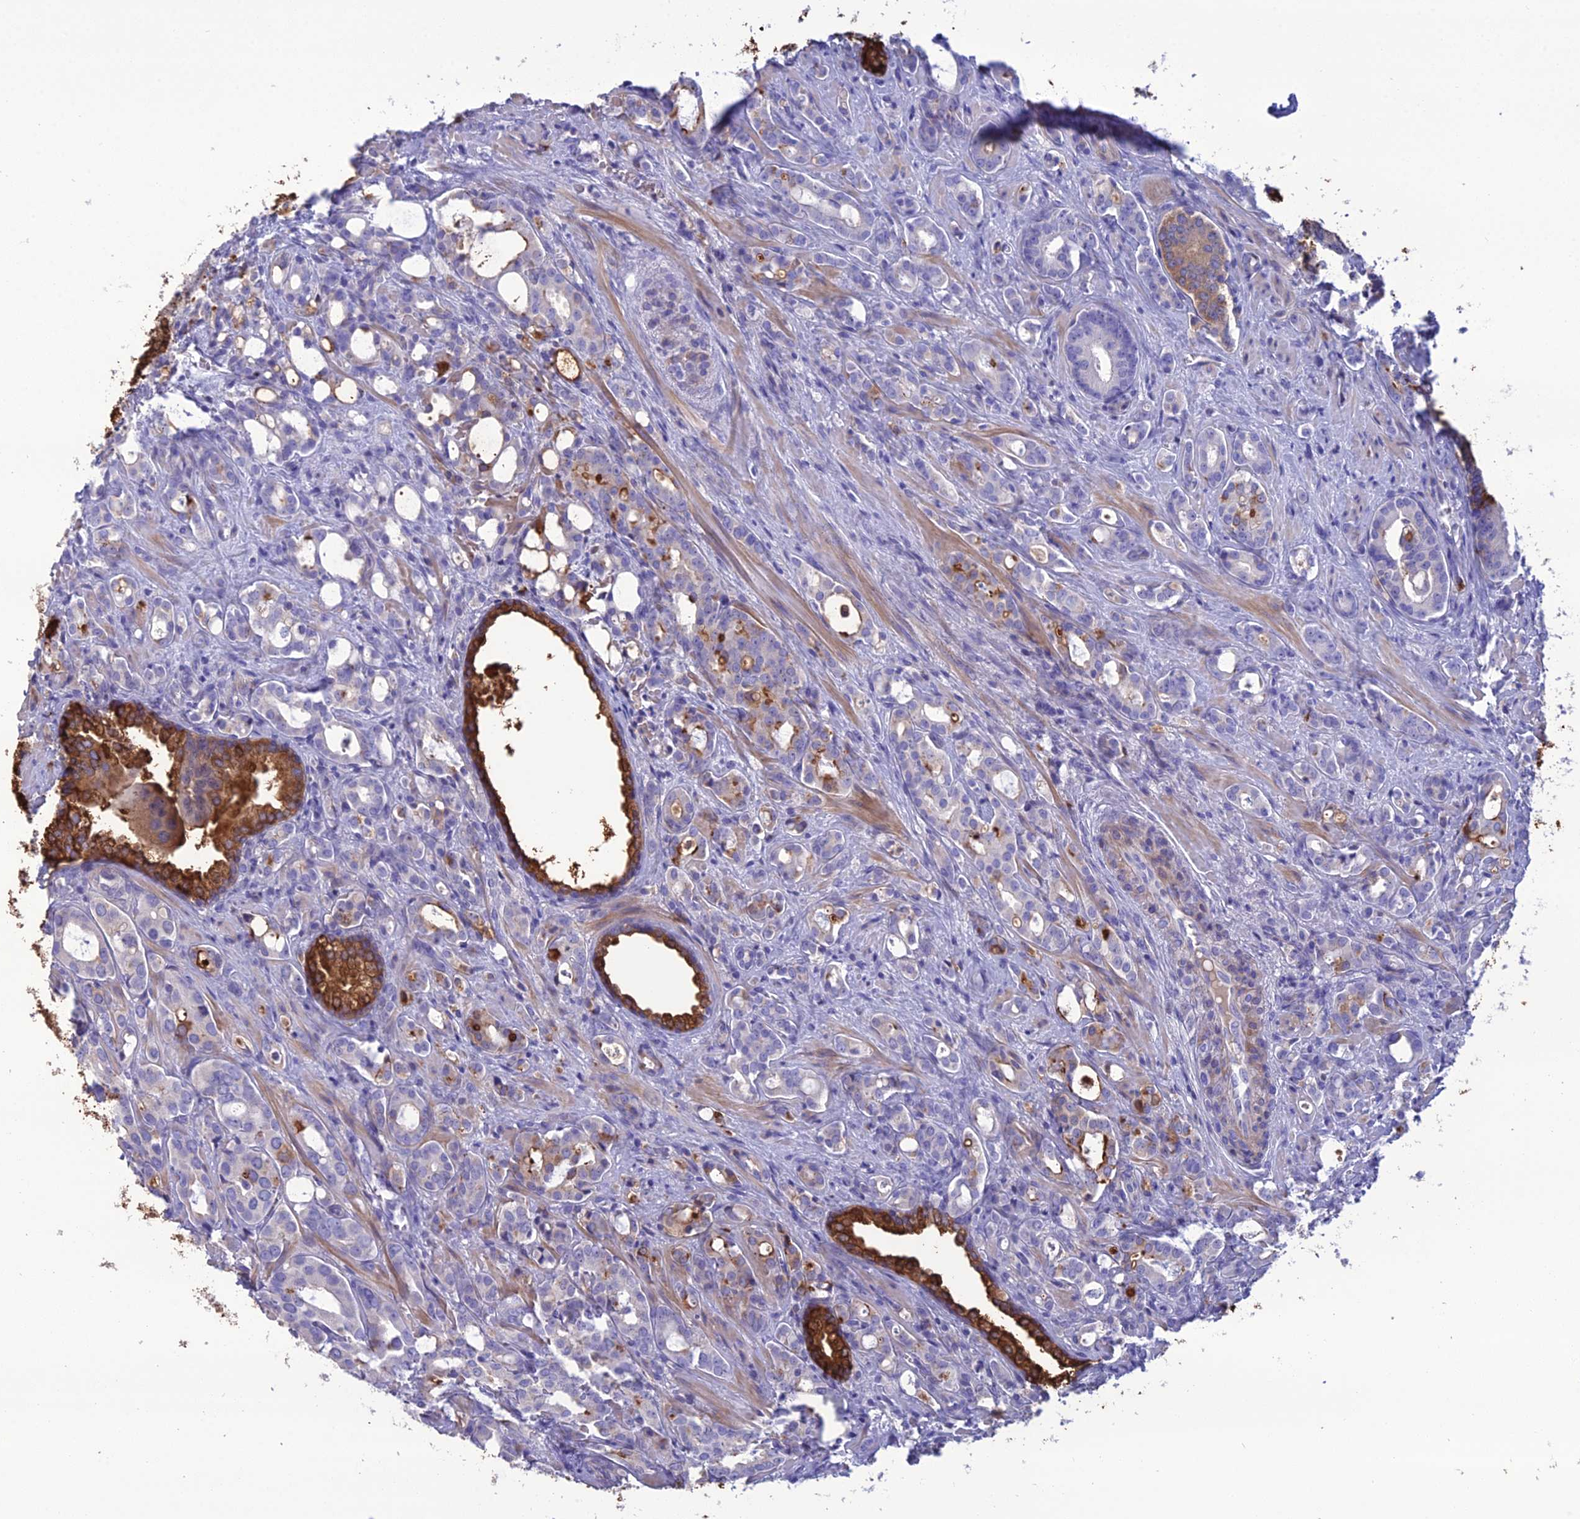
{"staining": {"intensity": "moderate", "quantity": "<25%", "location": "cytoplasmic/membranous"}, "tissue": "prostate cancer", "cell_type": "Tumor cells", "image_type": "cancer", "snomed": [{"axis": "morphology", "description": "Adenocarcinoma, High grade"}, {"axis": "topography", "description": "Prostate"}], "caption": "Protein expression by immunohistochemistry (IHC) shows moderate cytoplasmic/membranous positivity in approximately <25% of tumor cells in adenocarcinoma (high-grade) (prostate). The staining is performed using DAB brown chromogen to label protein expression. The nuclei are counter-stained blue using hematoxylin.", "gene": "OR56B1", "patient": {"sex": "male", "age": 72}}